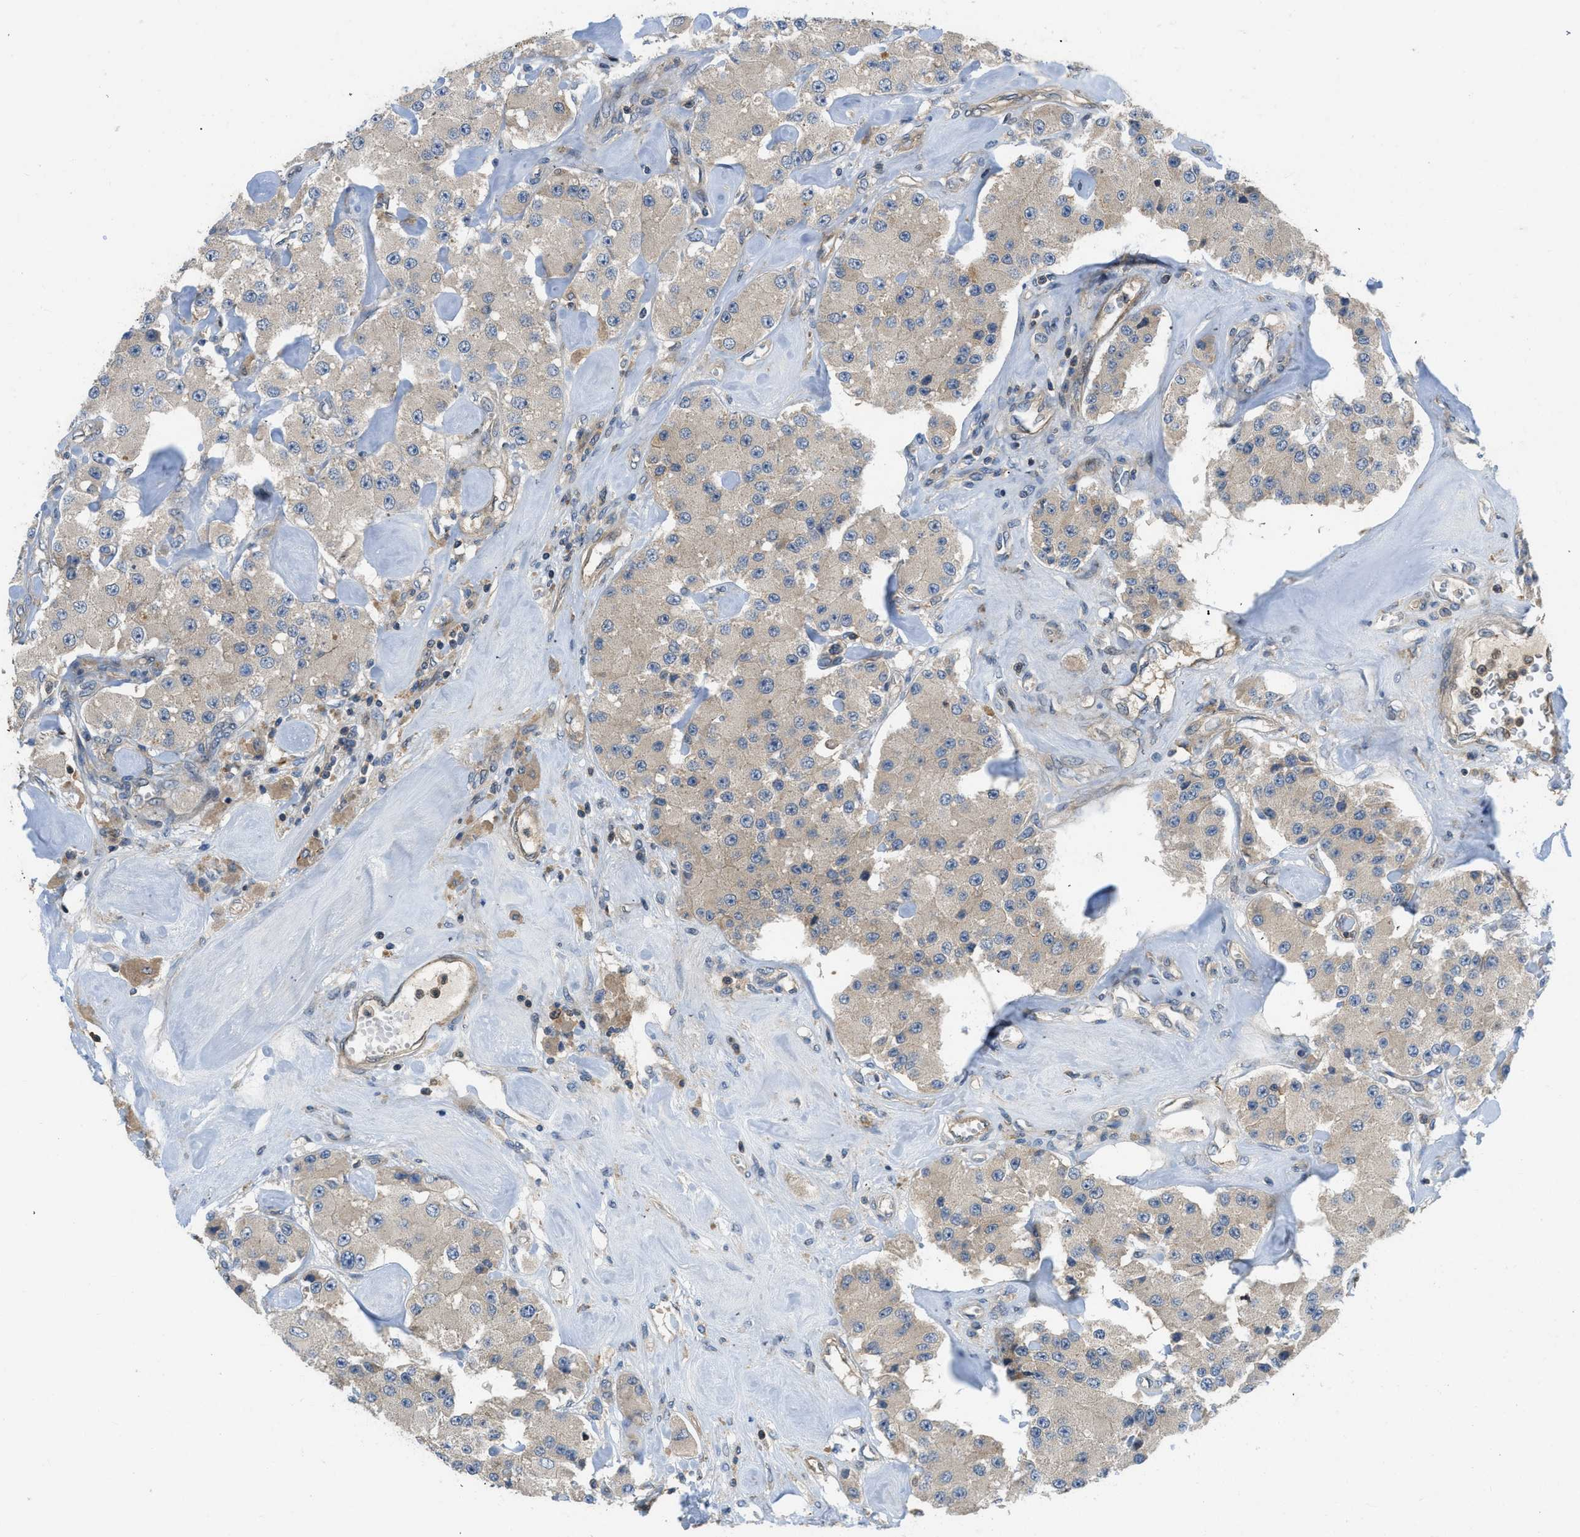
{"staining": {"intensity": "weak", "quantity": "25%-75%", "location": "cytoplasmic/membranous"}, "tissue": "carcinoid", "cell_type": "Tumor cells", "image_type": "cancer", "snomed": [{"axis": "morphology", "description": "Carcinoid, malignant, NOS"}, {"axis": "topography", "description": "Pancreas"}], "caption": "About 25%-75% of tumor cells in carcinoid reveal weak cytoplasmic/membranous protein positivity as visualized by brown immunohistochemical staining.", "gene": "GPR31", "patient": {"sex": "male", "age": 41}}